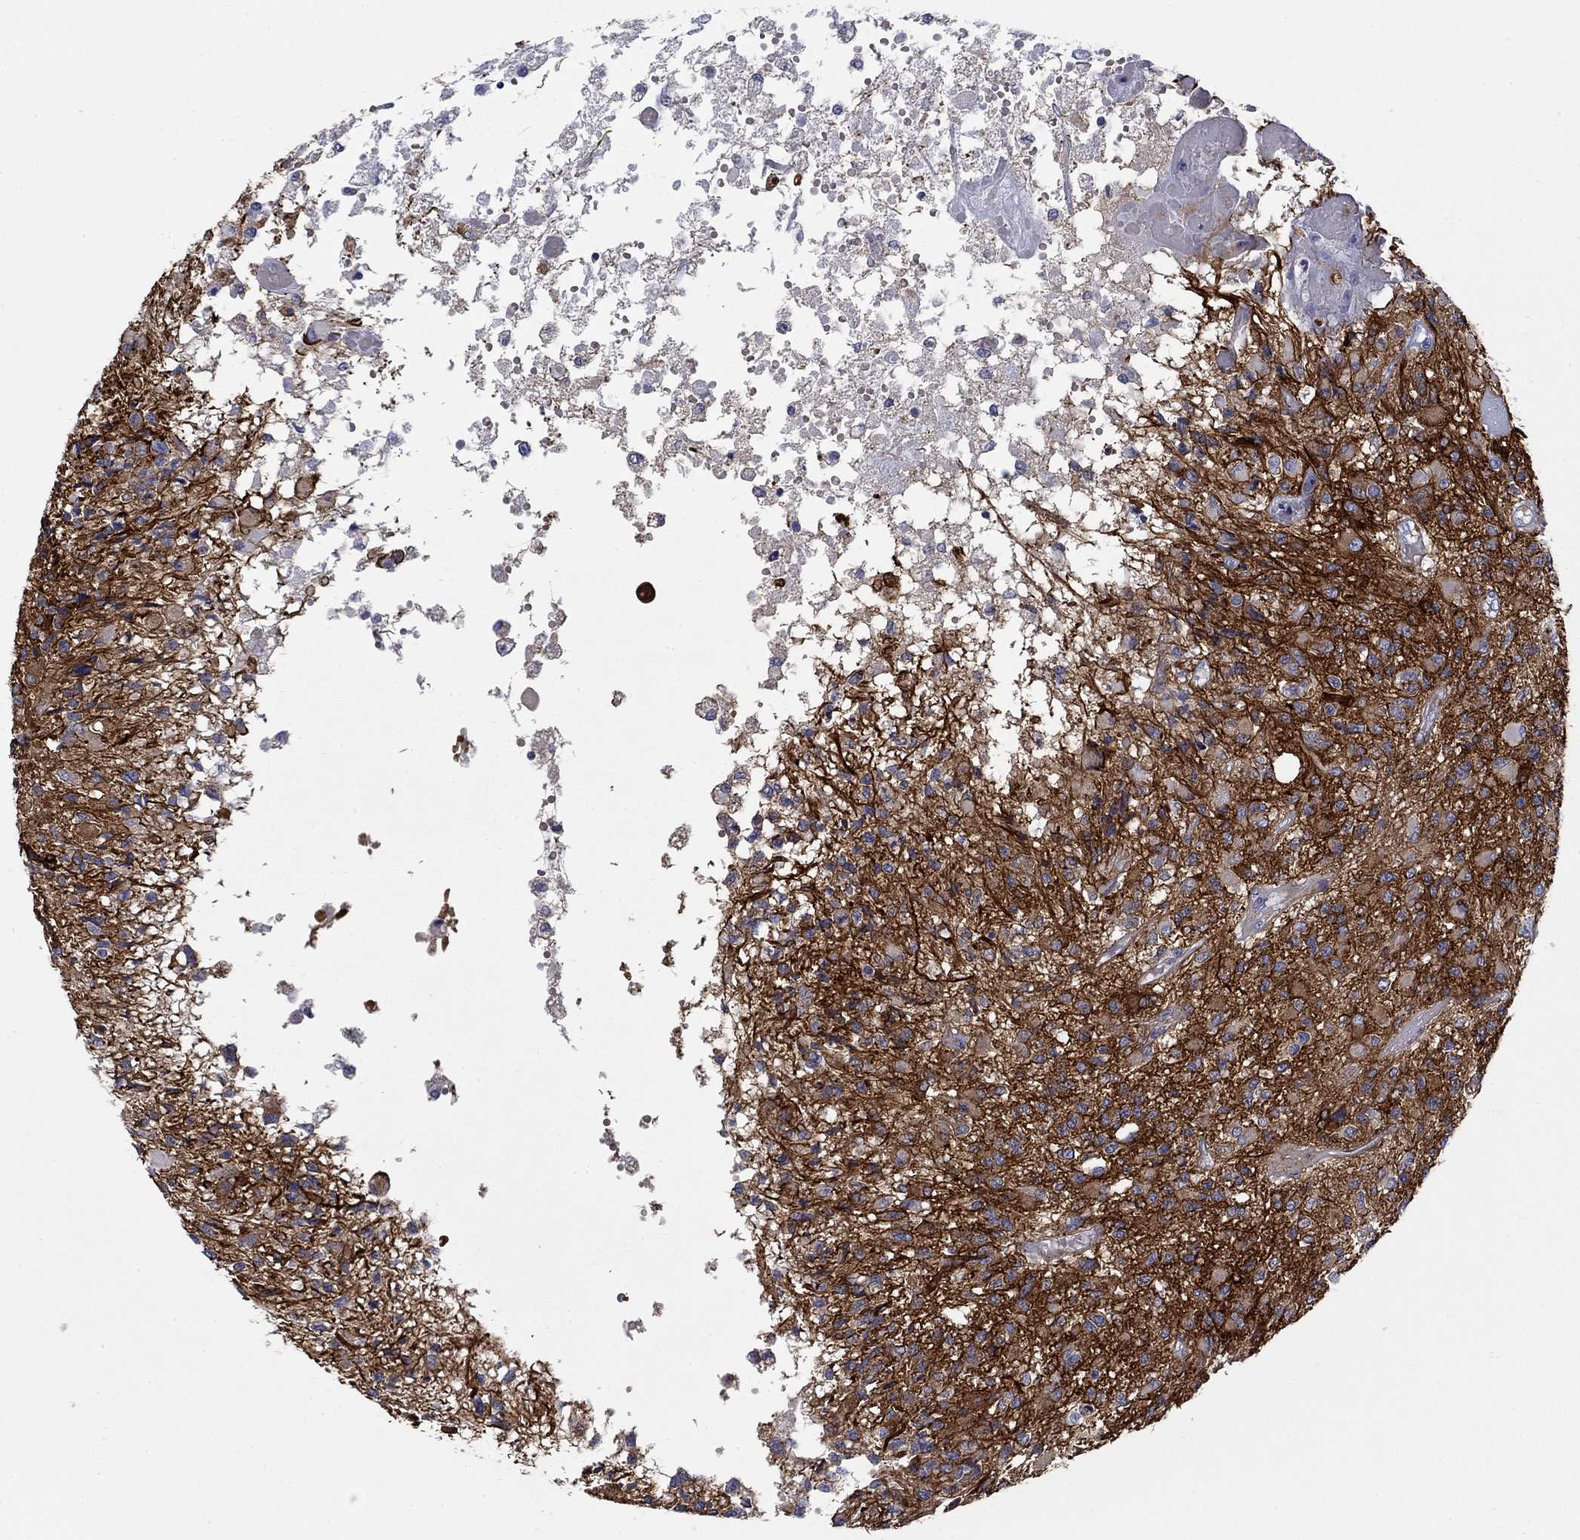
{"staining": {"intensity": "strong", "quantity": ">75%", "location": "cytoplasmic/membranous"}, "tissue": "glioma", "cell_type": "Tumor cells", "image_type": "cancer", "snomed": [{"axis": "morphology", "description": "Glioma, malignant, High grade"}, {"axis": "topography", "description": "Brain"}], "caption": "High-grade glioma (malignant) tissue exhibits strong cytoplasmic/membranous positivity in about >75% of tumor cells (IHC, brightfield microscopy, high magnification).", "gene": "PTPRZ1", "patient": {"sex": "female", "age": 63}}